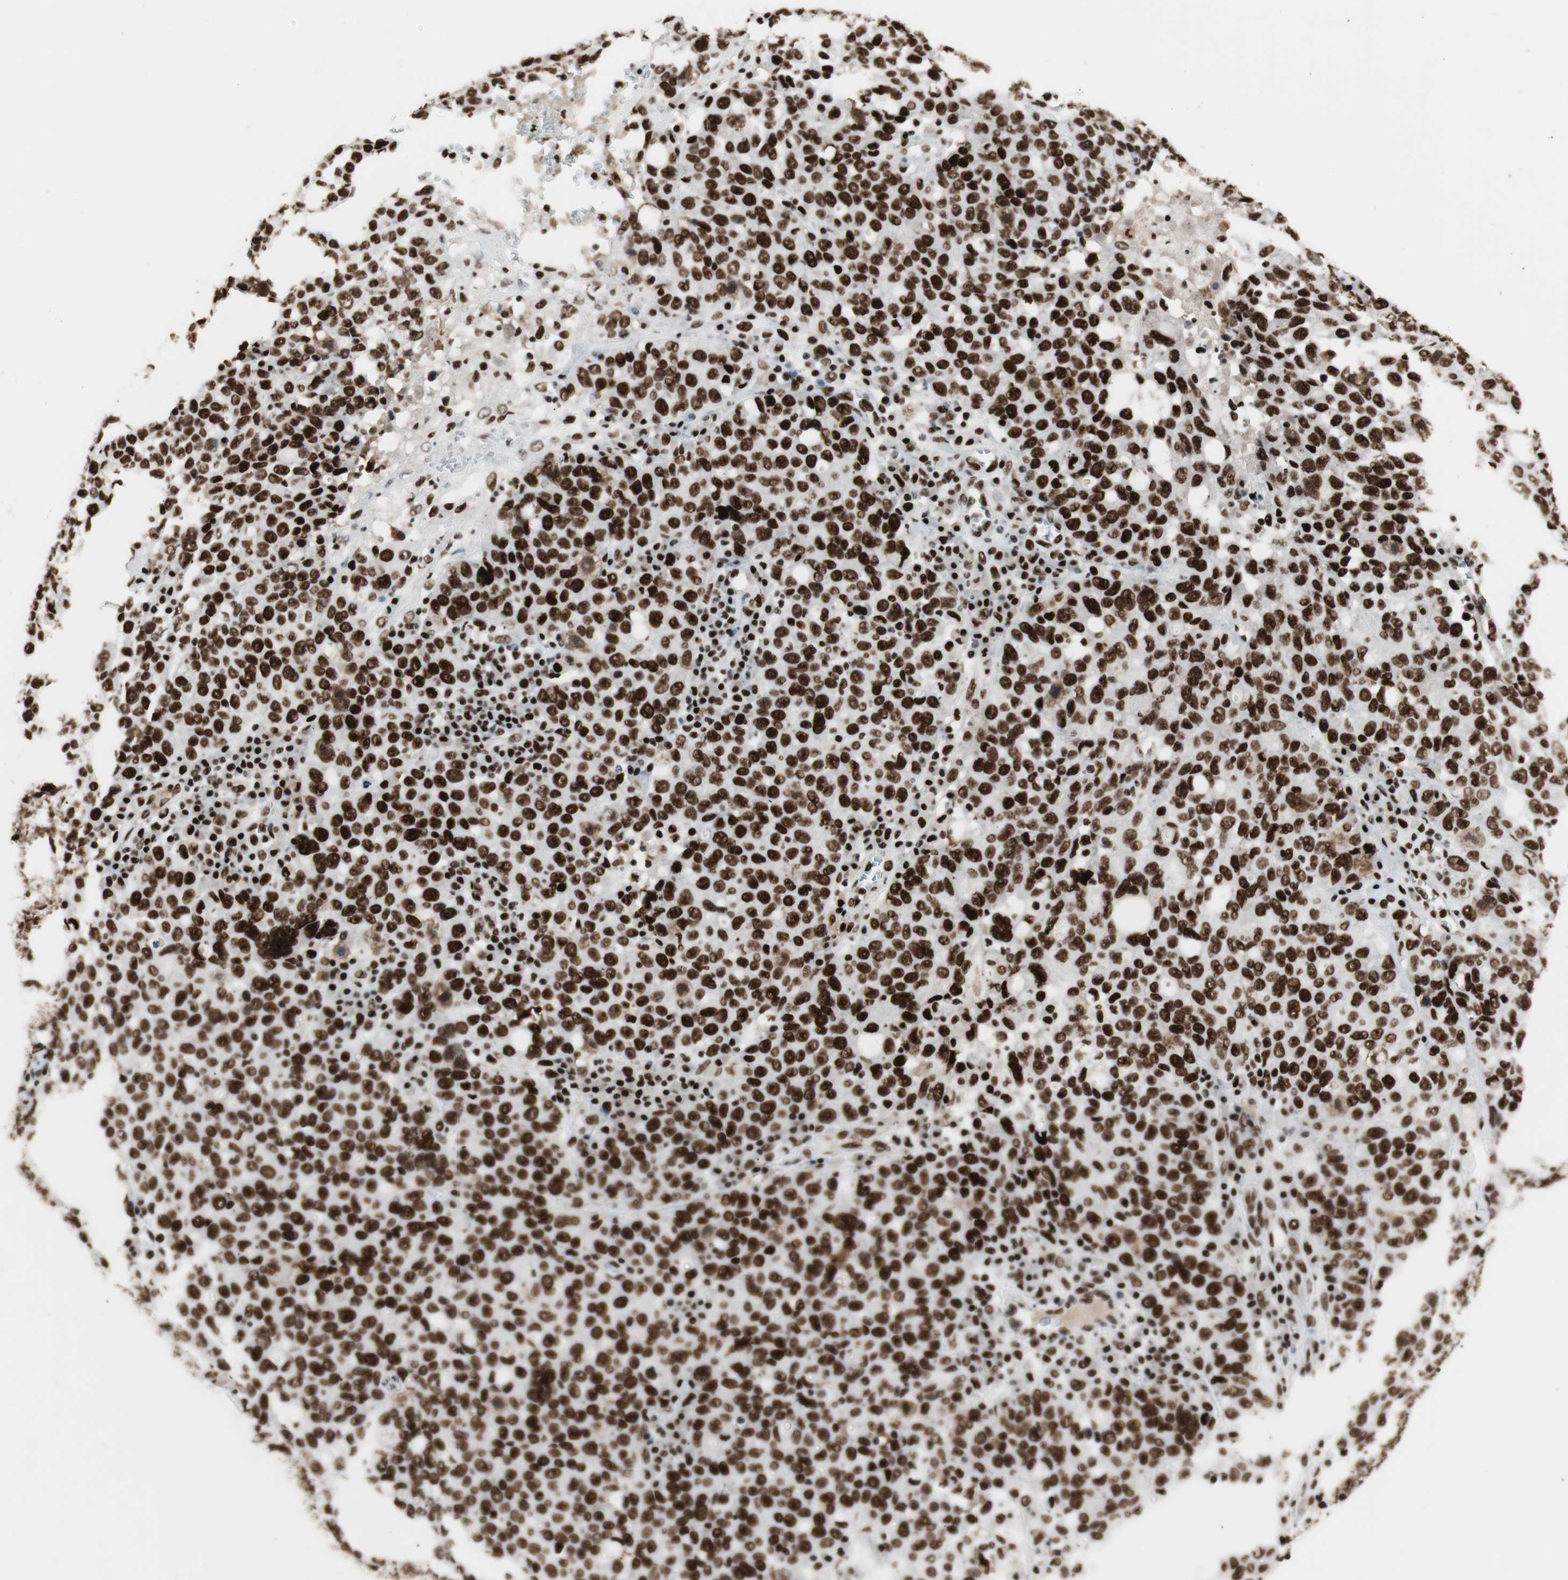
{"staining": {"intensity": "strong", "quantity": ">75%", "location": "nuclear"}, "tissue": "ovarian cancer", "cell_type": "Tumor cells", "image_type": "cancer", "snomed": [{"axis": "morphology", "description": "Carcinoma, endometroid"}, {"axis": "topography", "description": "Ovary"}], "caption": "Approximately >75% of tumor cells in endometroid carcinoma (ovarian) show strong nuclear protein positivity as visualized by brown immunohistochemical staining.", "gene": "PSME3", "patient": {"sex": "female", "age": 62}}